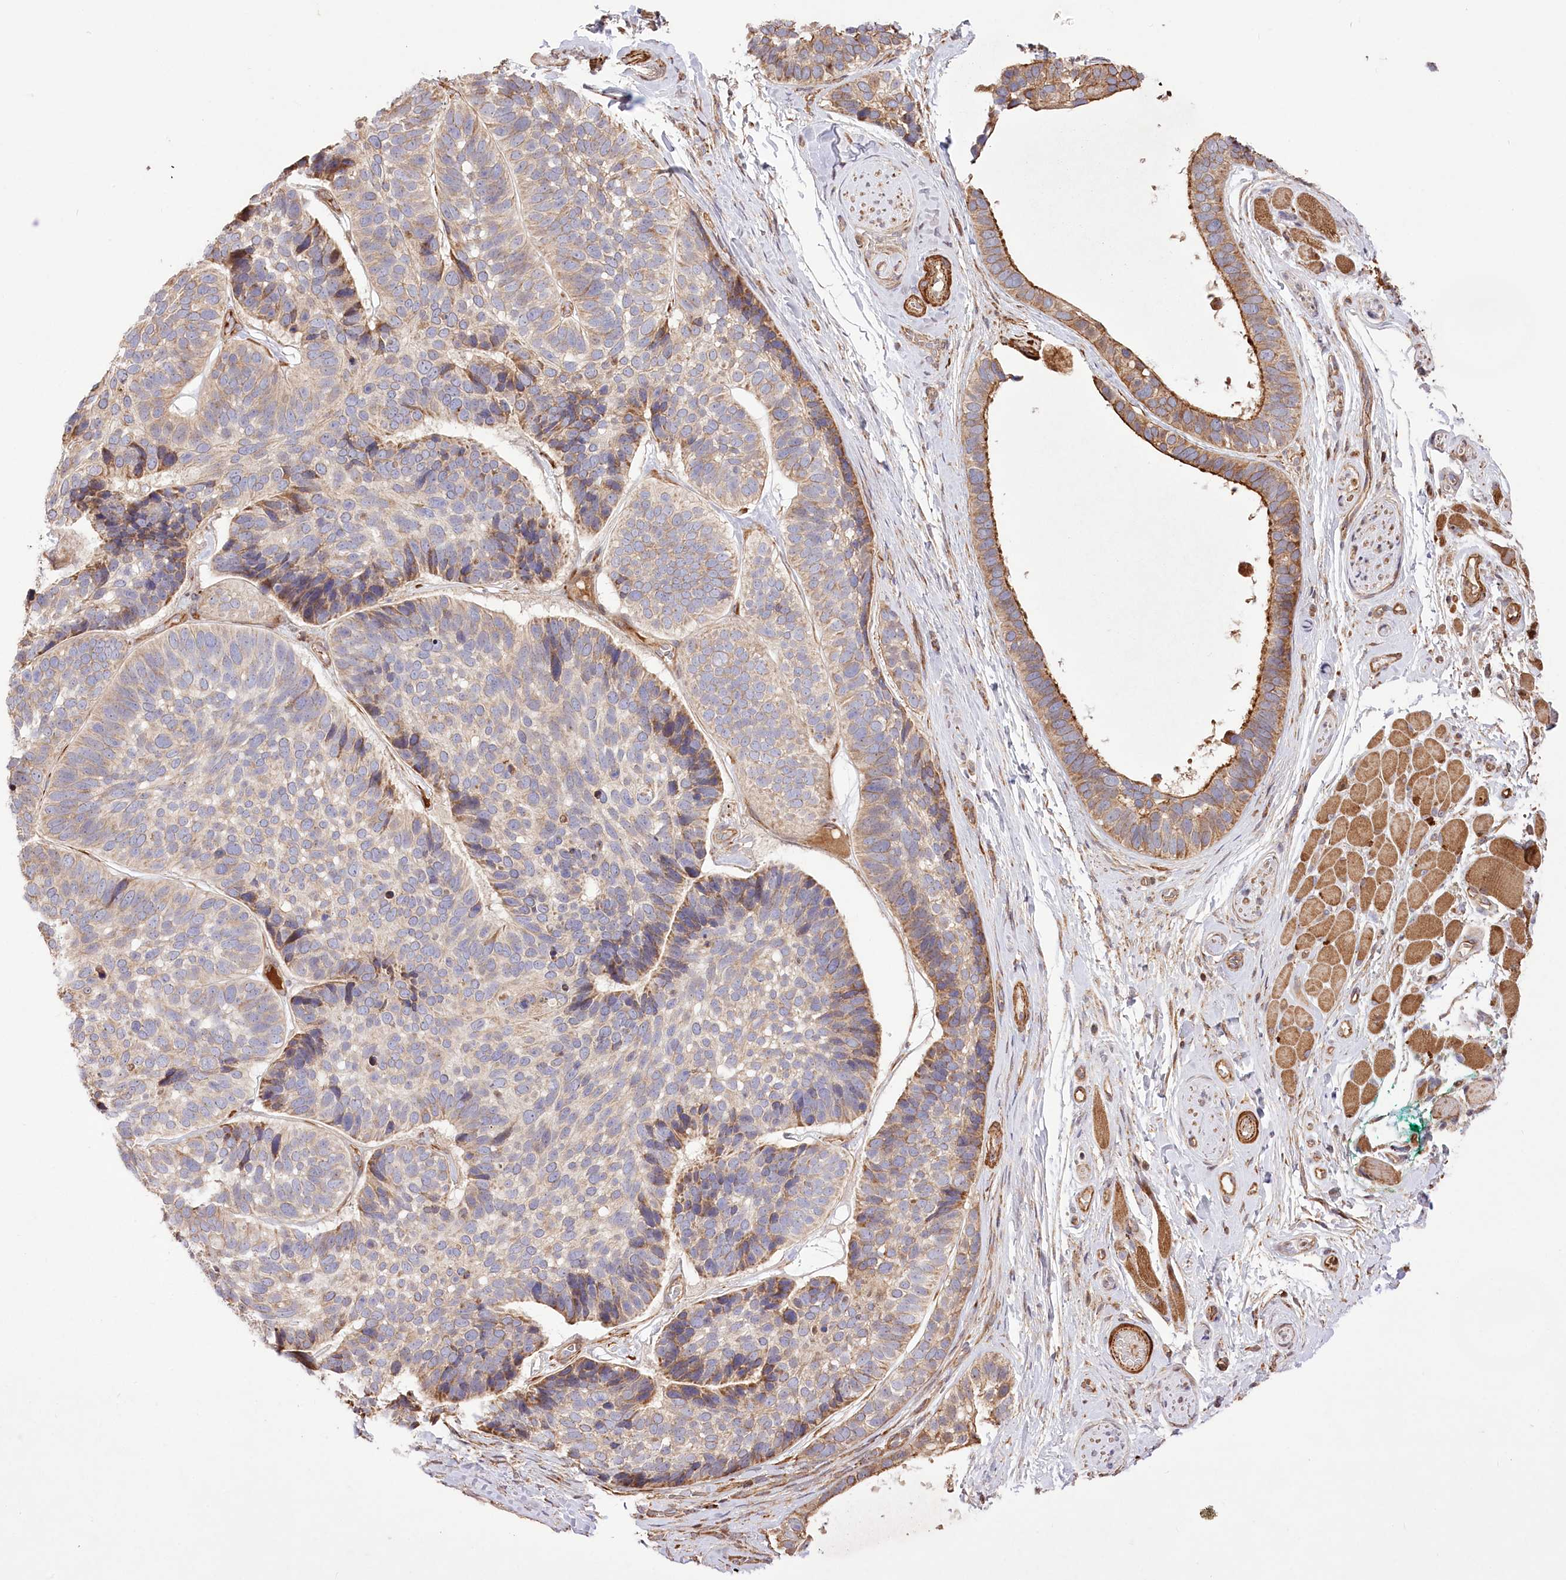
{"staining": {"intensity": "moderate", "quantity": "25%-75%", "location": "cytoplasmic/membranous"}, "tissue": "skin cancer", "cell_type": "Tumor cells", "image_type": "cancer", "snomed": [{"axis": "morphology", "description": "Basal cell carcinoma"}, {"axis": "topography", "description": "Skin"}], "caption": "Skin basal cell carcinoma was stained to show a protein in brown. There is medium levels of moderate cytoplasmic/membranous expression in about 25%-75% of tumor cells.", "gene": "RNF24", "patient": {"sex": "male", "age": 62}}